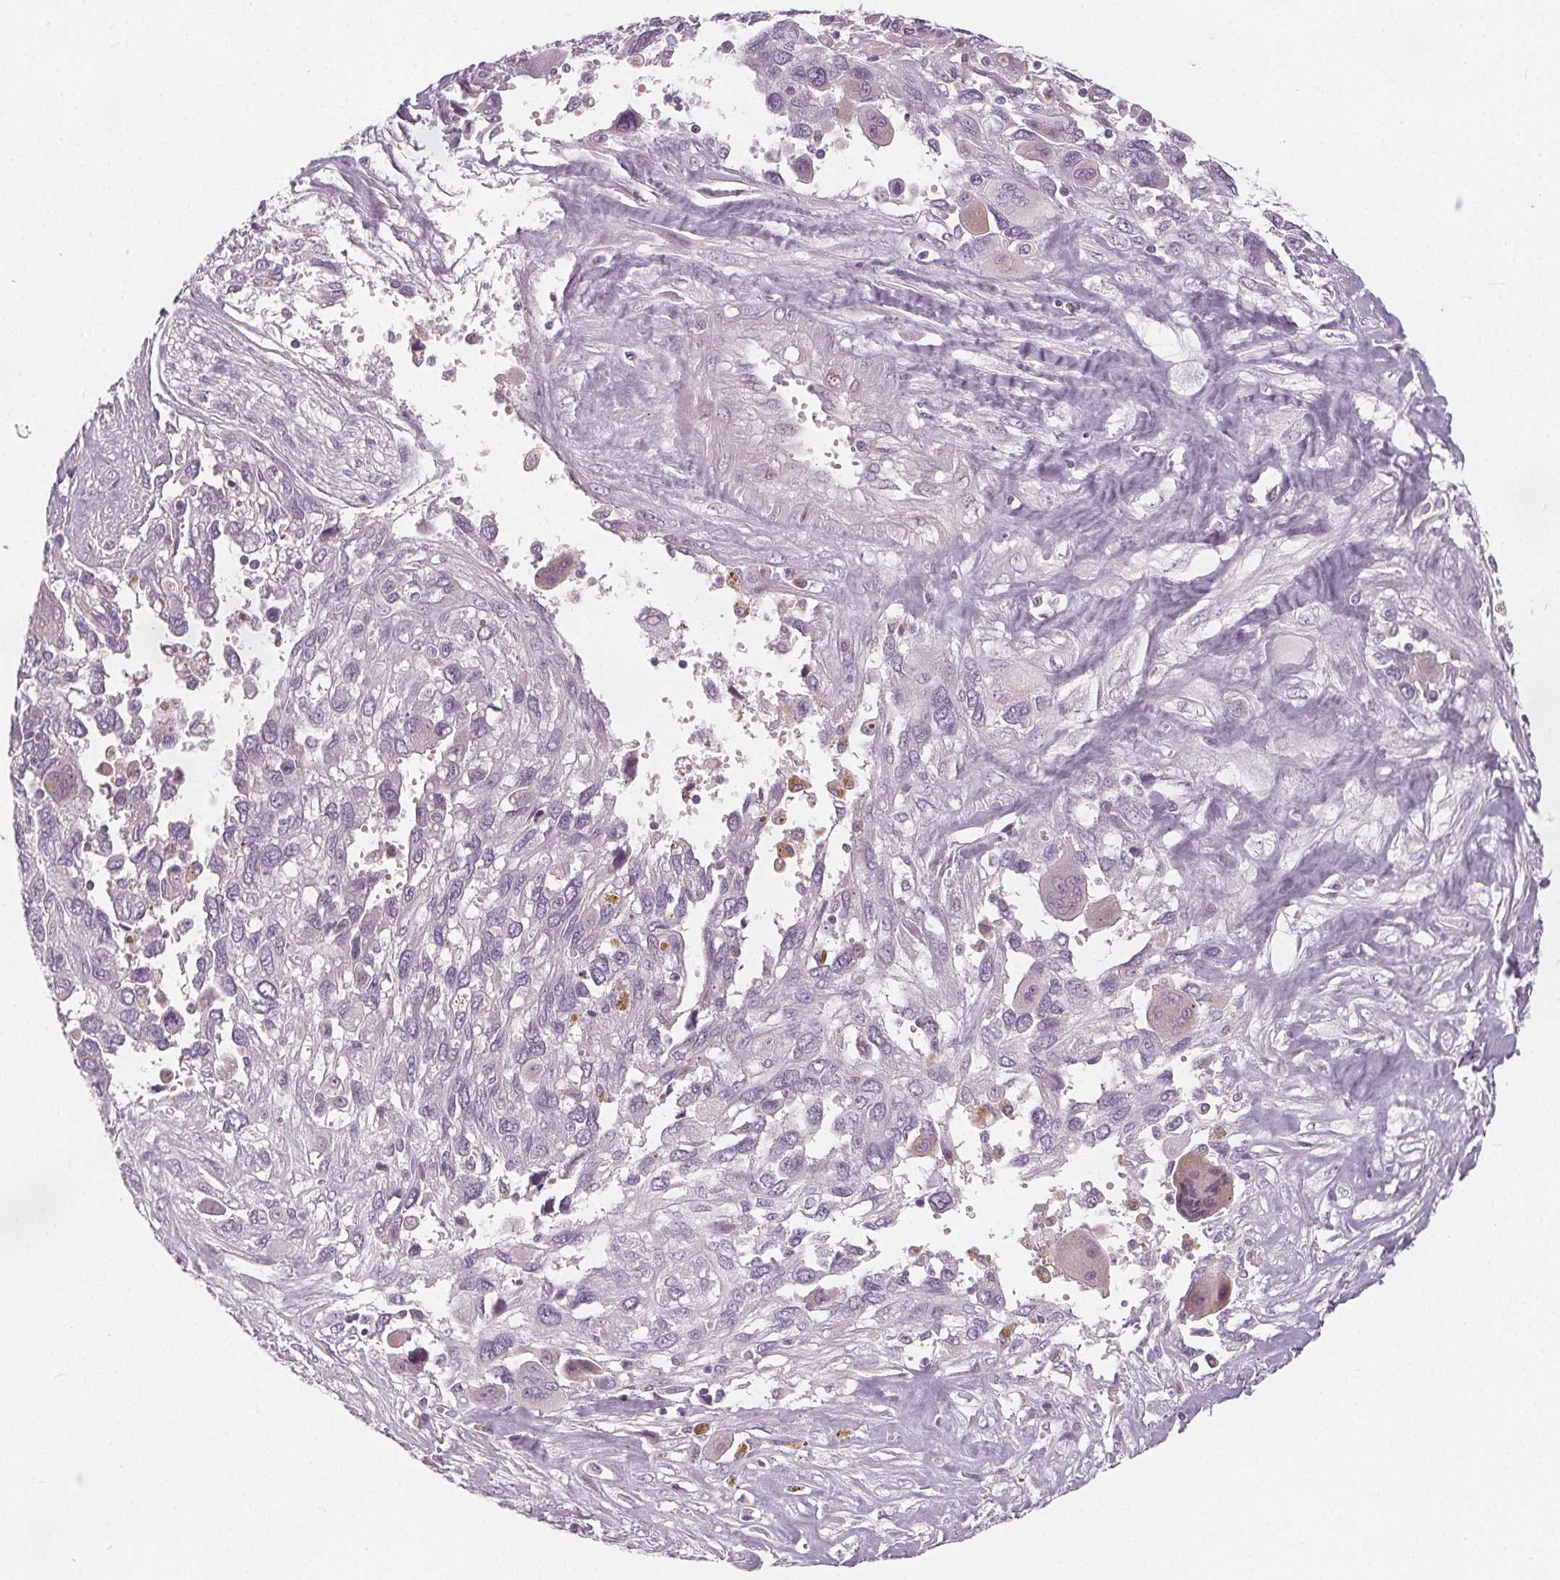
{"staining": {"intensity": "negative", "quantity": "none", "location": "none"}, "tissue": "pancreatic cancer", "cell_type": "Tumor cells", "image_type": "cancer", "snomed": [{"axis": "morphology", "description": "Adenocarcinoma, NOS"}, {"axis": "topography", "description": "Pancreas"}], "caption": "This is an immunohistochemistry micrograph of human adenocarcinoma (pancreatic). There is no positivity in tumor cells.", "gene": "NUP210L", "patient": {"sex": "female", "age": 47}}